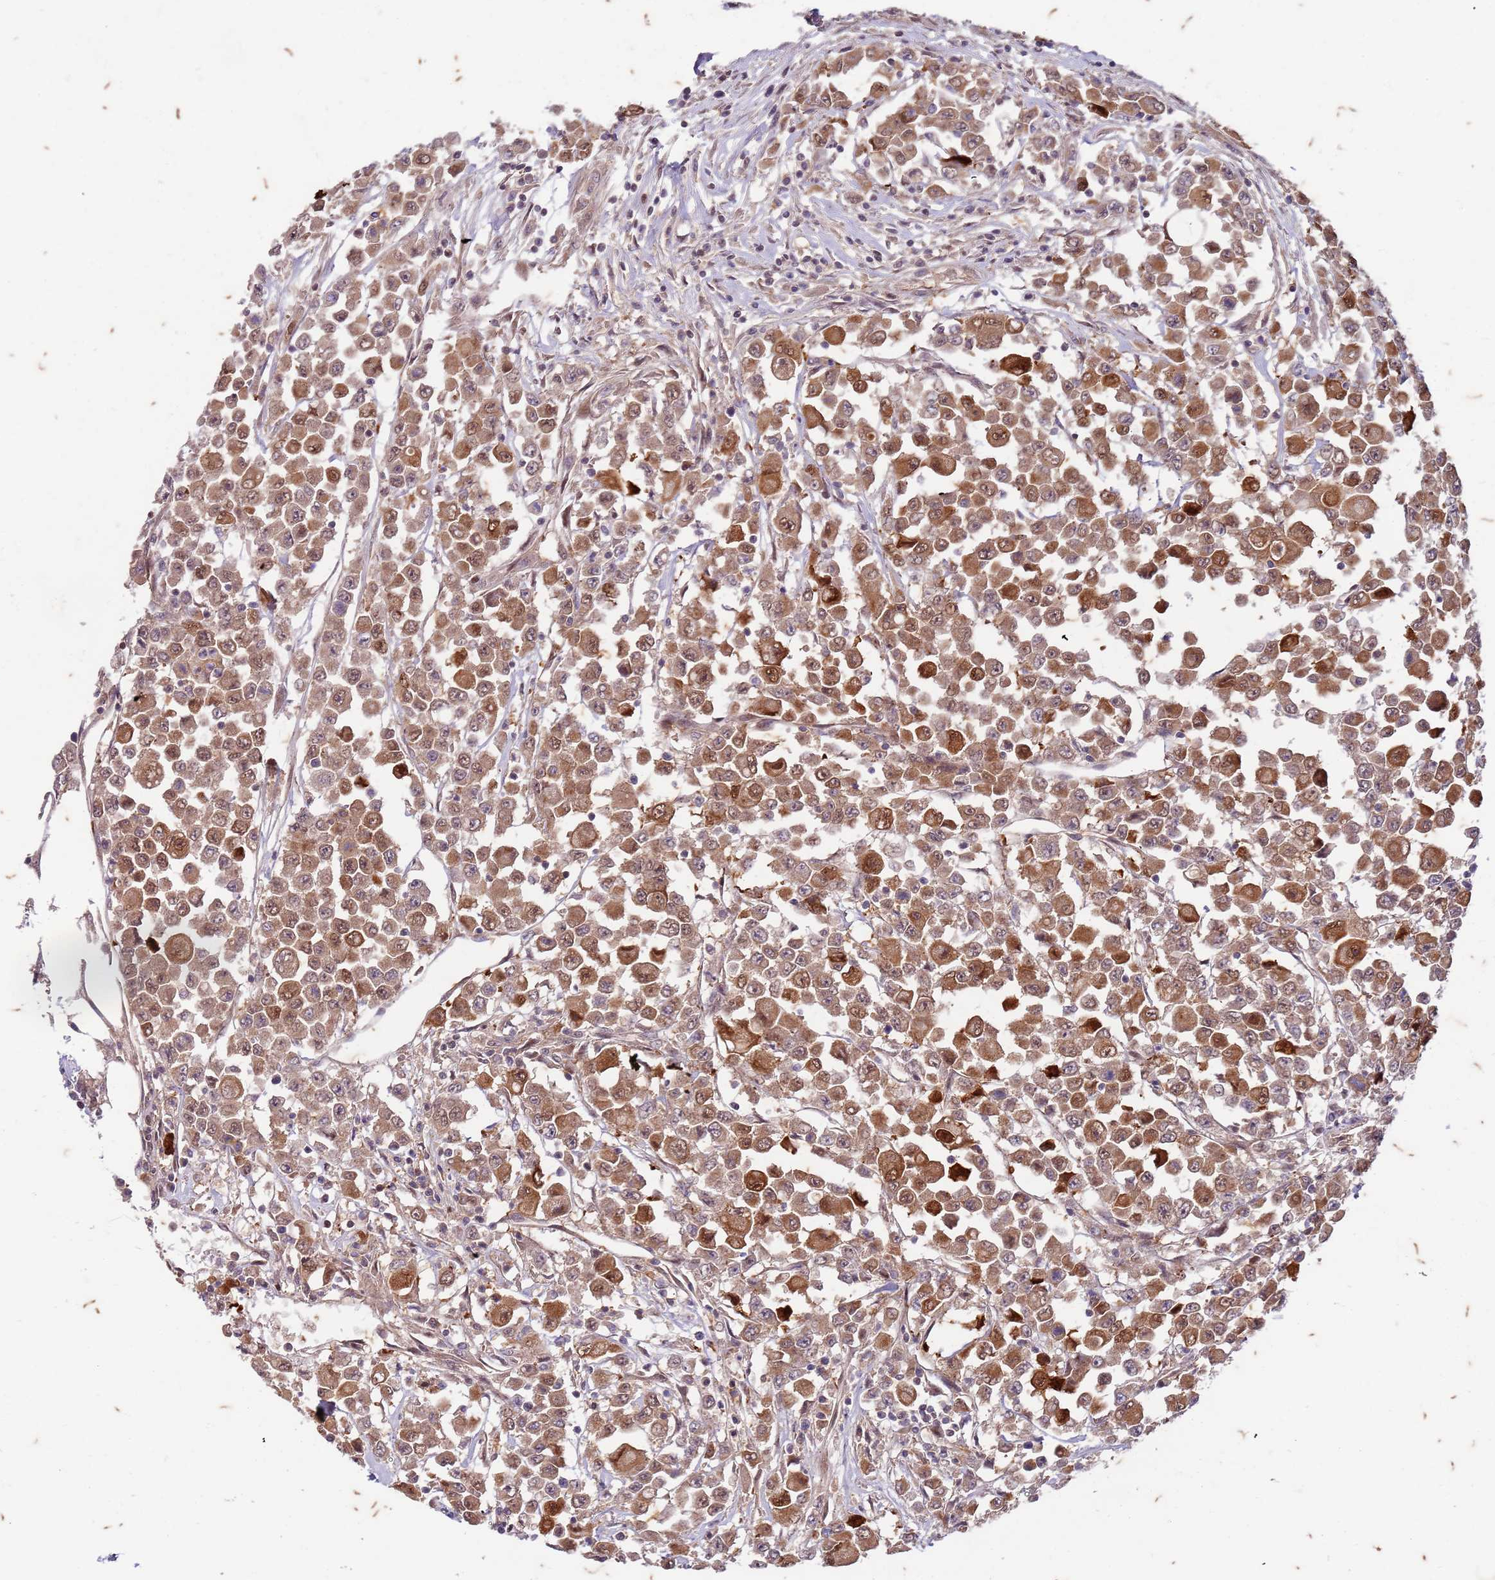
{"staining": {"intensity": "moderate", "quantity": ">75%", "location": "cytoplasmic/membranous,nuclear"}, "tissue": "colorectal cancer", "cell_type": "Tumor cells", "image_type": "cancer", "snomed": [{"axis": "morphology", "description": "Adenocarcinoma, NOS"}, {"axis": "topography", "description": "Colon"}], "caption": "The image shows a brown stain indicating the presence of a protein in the cytoplasmic/membranous and nuclear of tumor cells in colorectal cancer.", "gene": "RAPGEF3", "patient": {"sex": "male", "age": 51}}